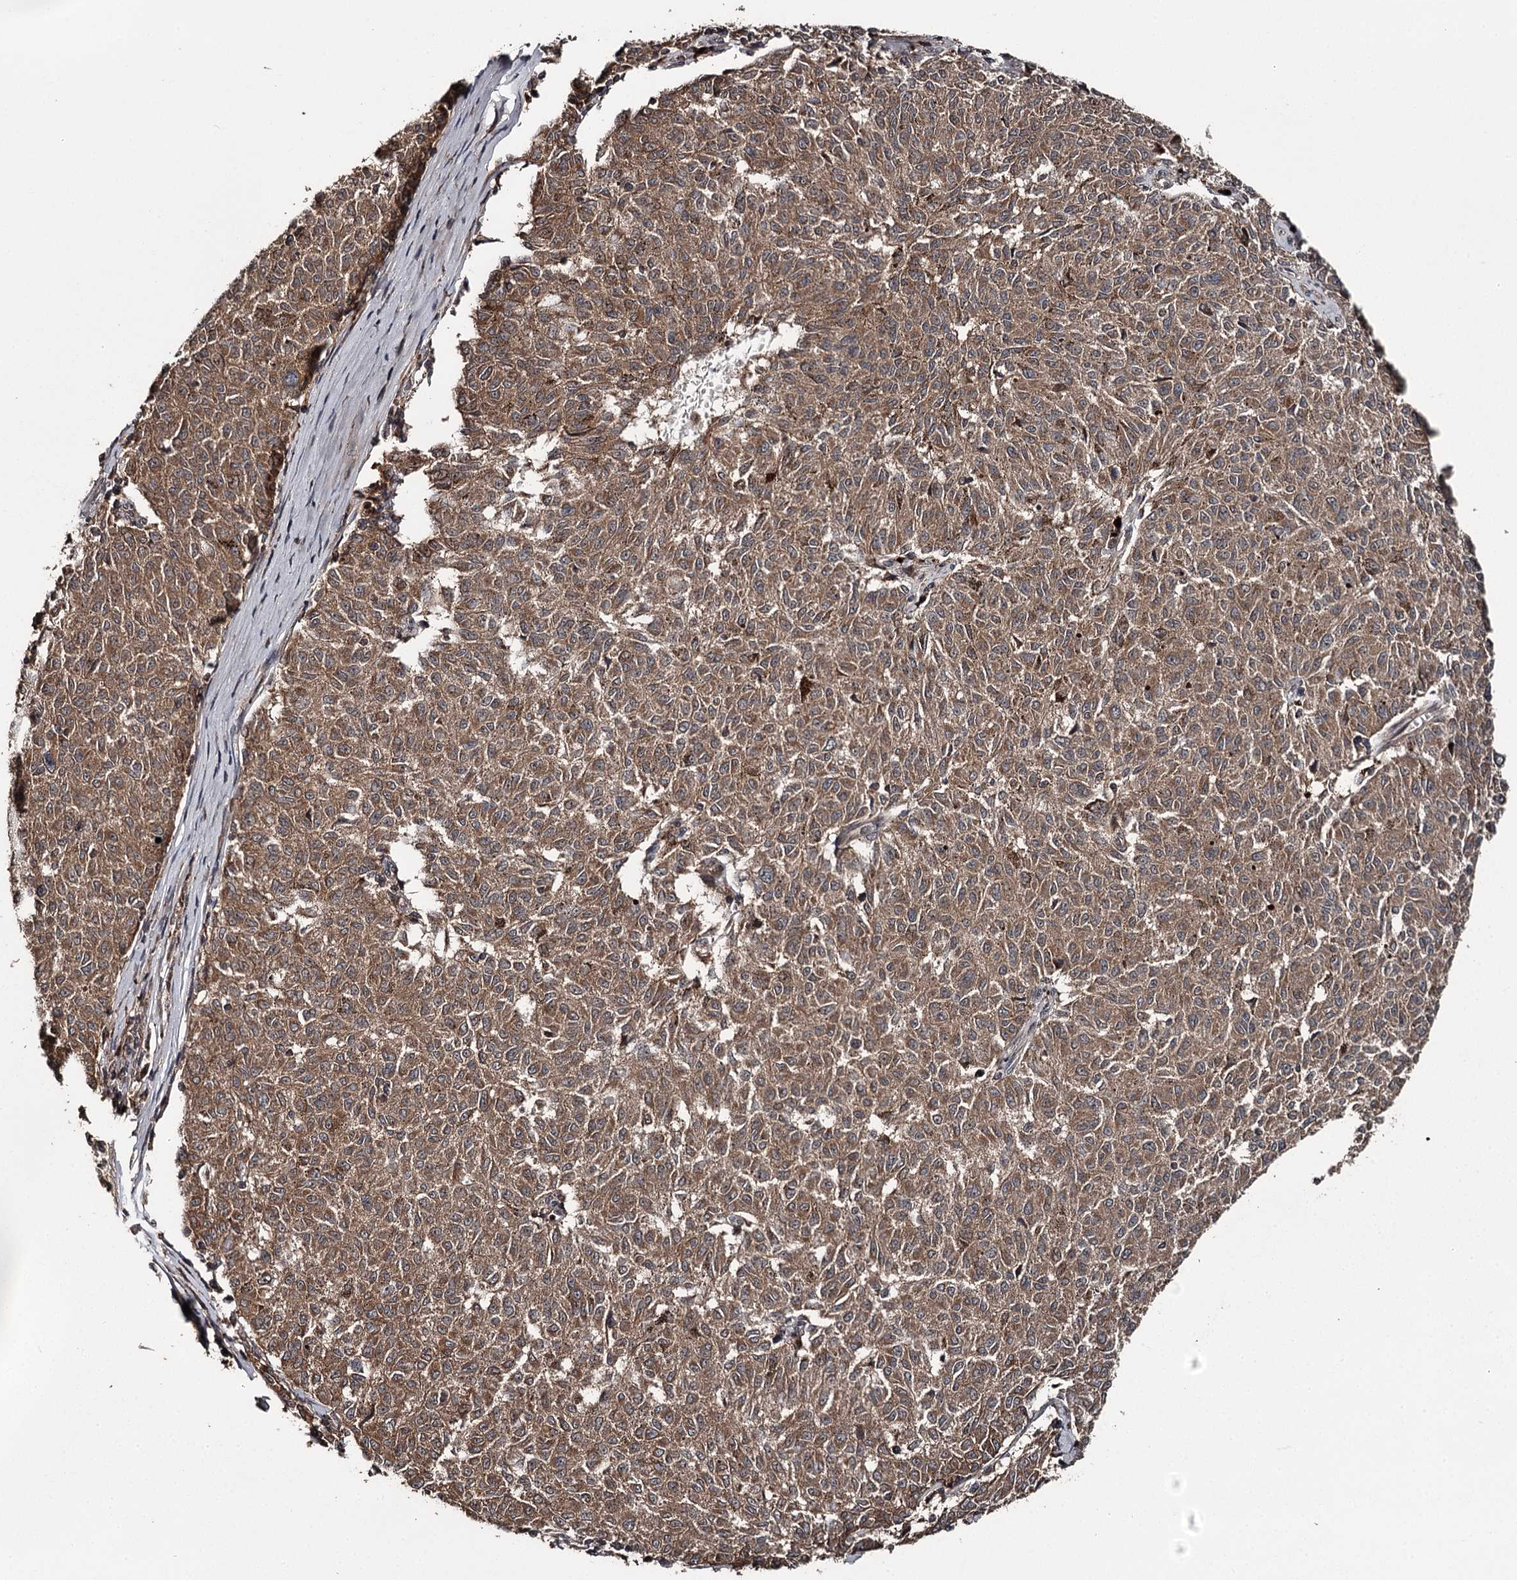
{"staining": {"intensity": "moderate", "quantity": ">75%", "location": "cytoplasmic/membranous"}, "tissue": "melanoma", "cell_type": "Tumor cells", "image_type": "cancer", "snomed": [{"axis": "morphology", "description": "Malignant melanoma, NOS"}, {"axis": "topography", "description": "Skin"}], "caption": "Protein positivity by immunohistochemistry displays moderate cytoplasmic/membranous positivity in approximately >75% of tumor cells in malignant melanoma.", "gene": "RAB21", "patient": {"sex": "female", "age": 72}}